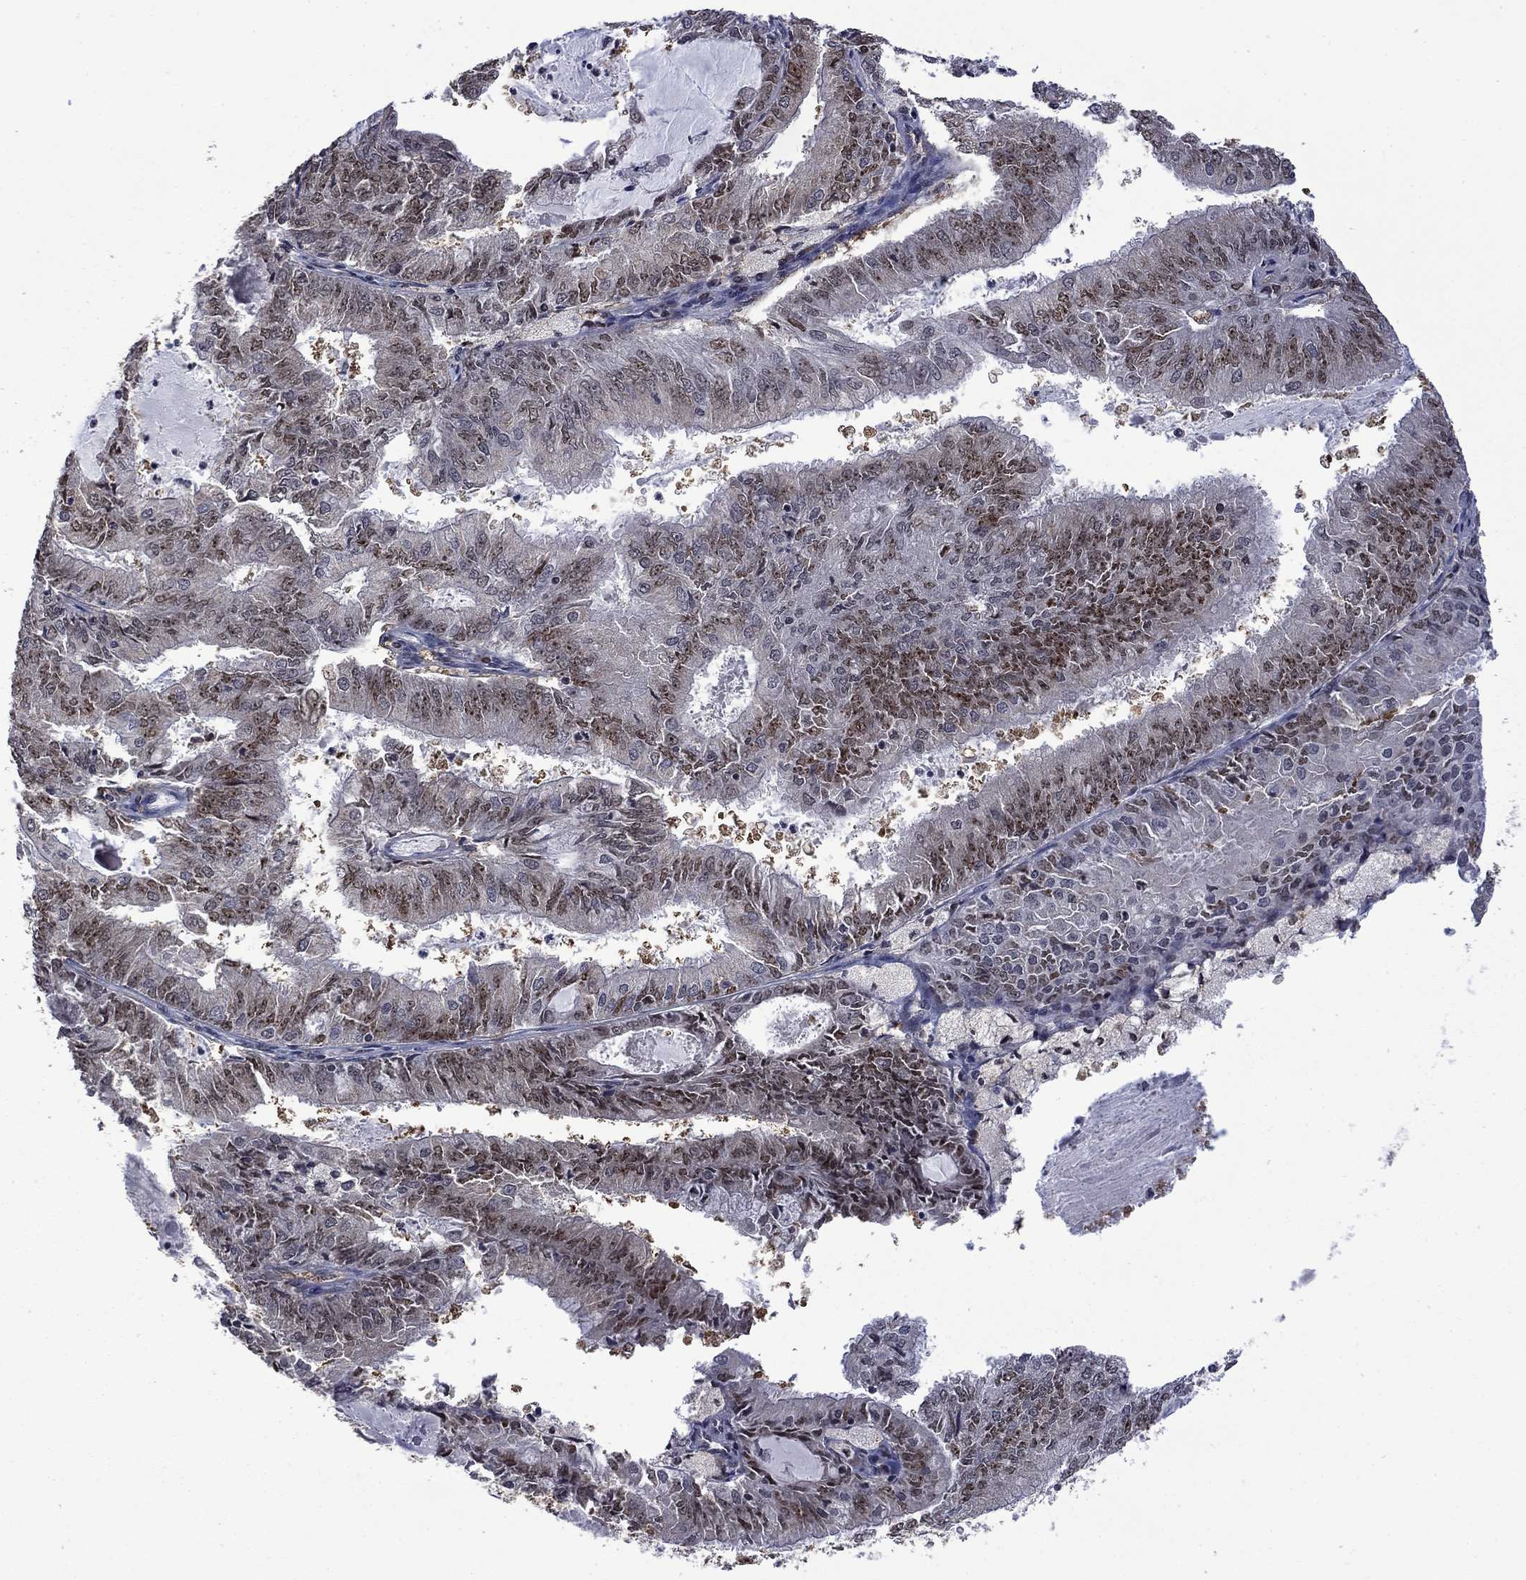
{"staining": {"intensity": "moderate", "quantity": "<25%", "location": "cytoplasmic/membranous"}, "tissue": "endometrial cancer", "cell_type": "Tumor cells", "image_type": "cancer", "snomed": [{"axis": "morphology", "description": "Adenocarcinoma, NOS"}, {"axis": "topography", "description": "Endometrium"}], "caption": "DAB immunohistochemical staining of human endometrial cancer displays moderate cytoplasmic/membranous protein positivity in approximately <25% of tumor cells. The staining is performed using DAB (3,3'-diaminobenzidine) brown chromogen to label protein expression. The nuclei are counter-stained blue using hematoxylin.", "gene": "FBL", "patient": {"sex": "female", "age": 57}}